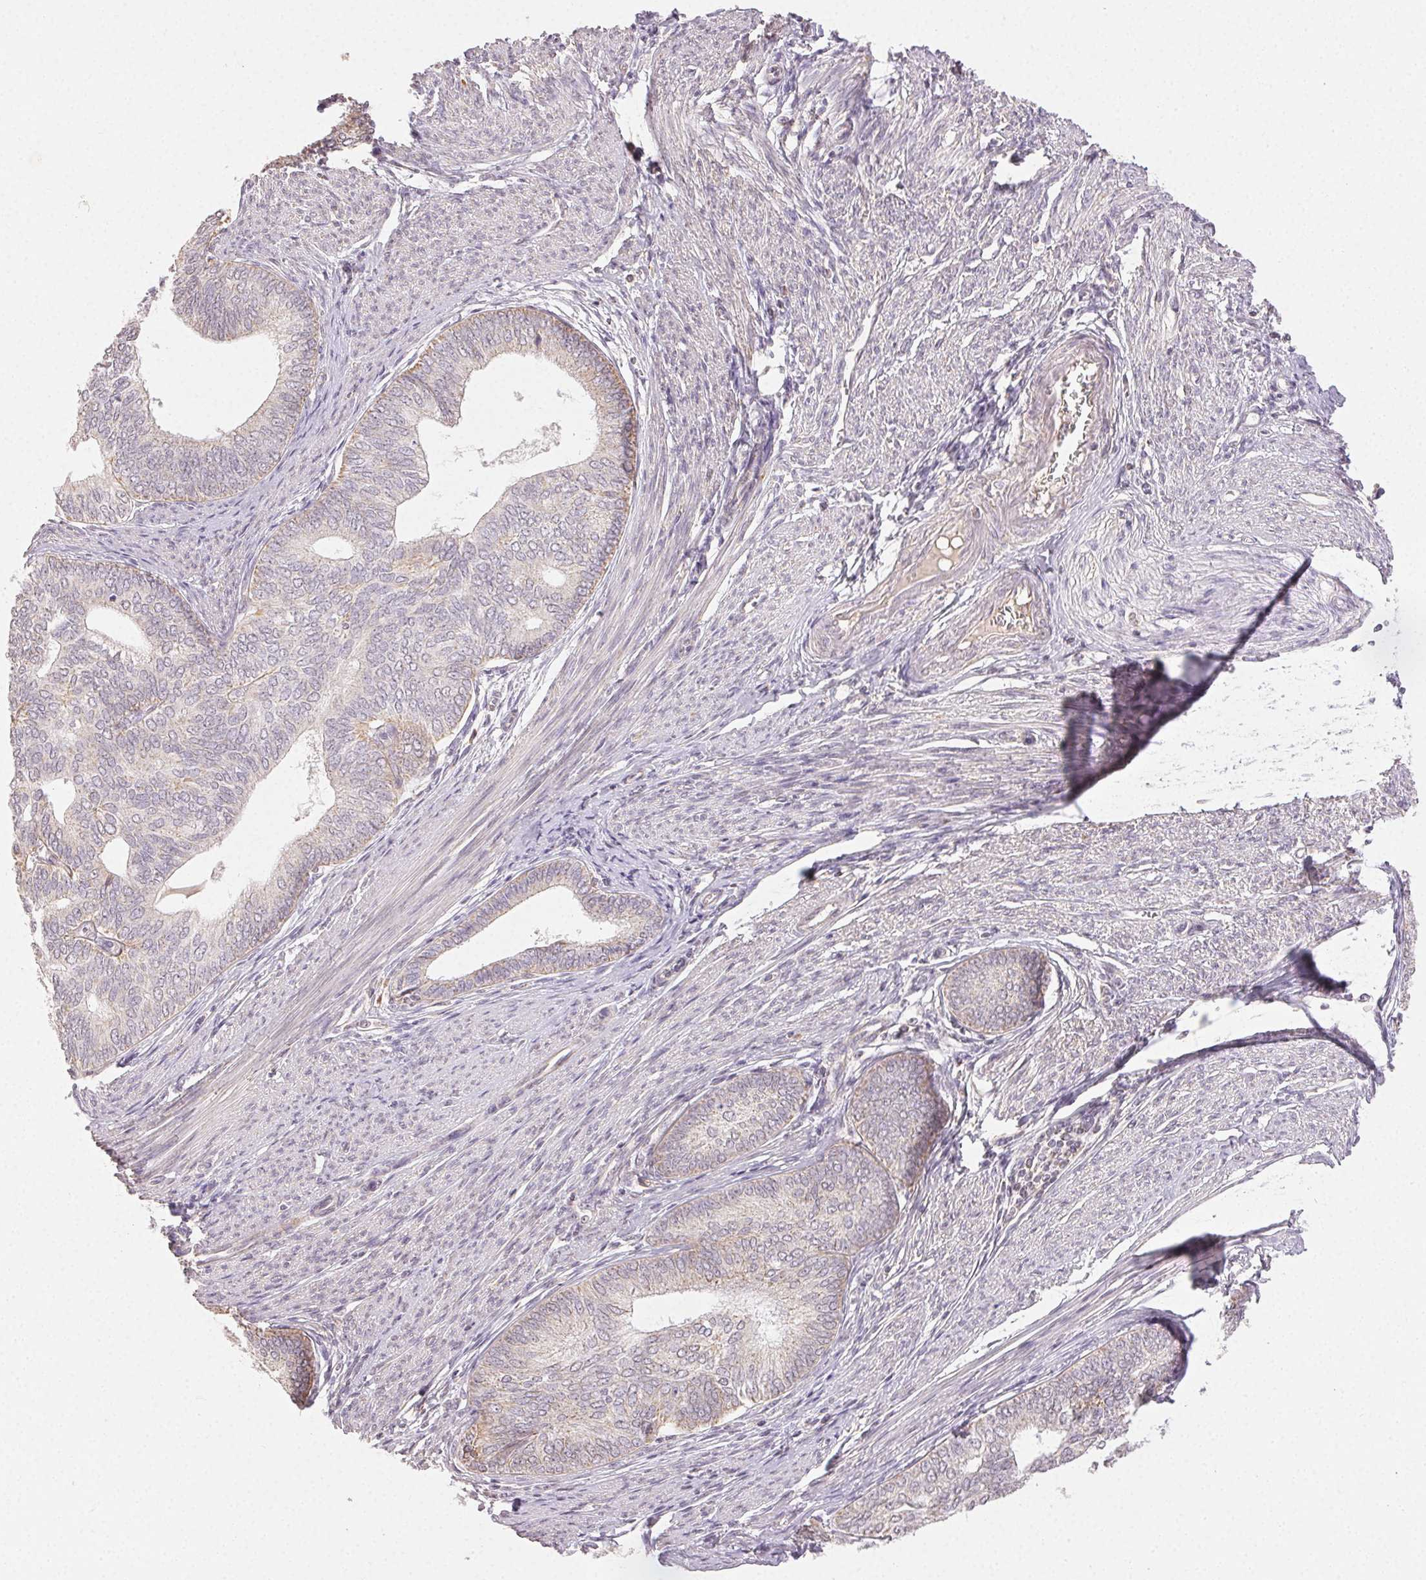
{"staining": {"intensity": "weak", "quantity": "<25%", "location": "cytoplasmic/membranous"}, "tissue": "endometrial cancer", "cell_type": "Tumor cells", "image_type": "cancer", "snomed": [{"axis": "morphology", "description": "Adenocarcinoma, NOS"}, {"axis": "topography", "description": "Endometrium"}], "caption": "Endometrial adenocarcinoma stained for a protein using IHC exhibits no positivity tumor cells.", "gene": "CLASP1", "patient": {"sex": "female", "age": 75}}